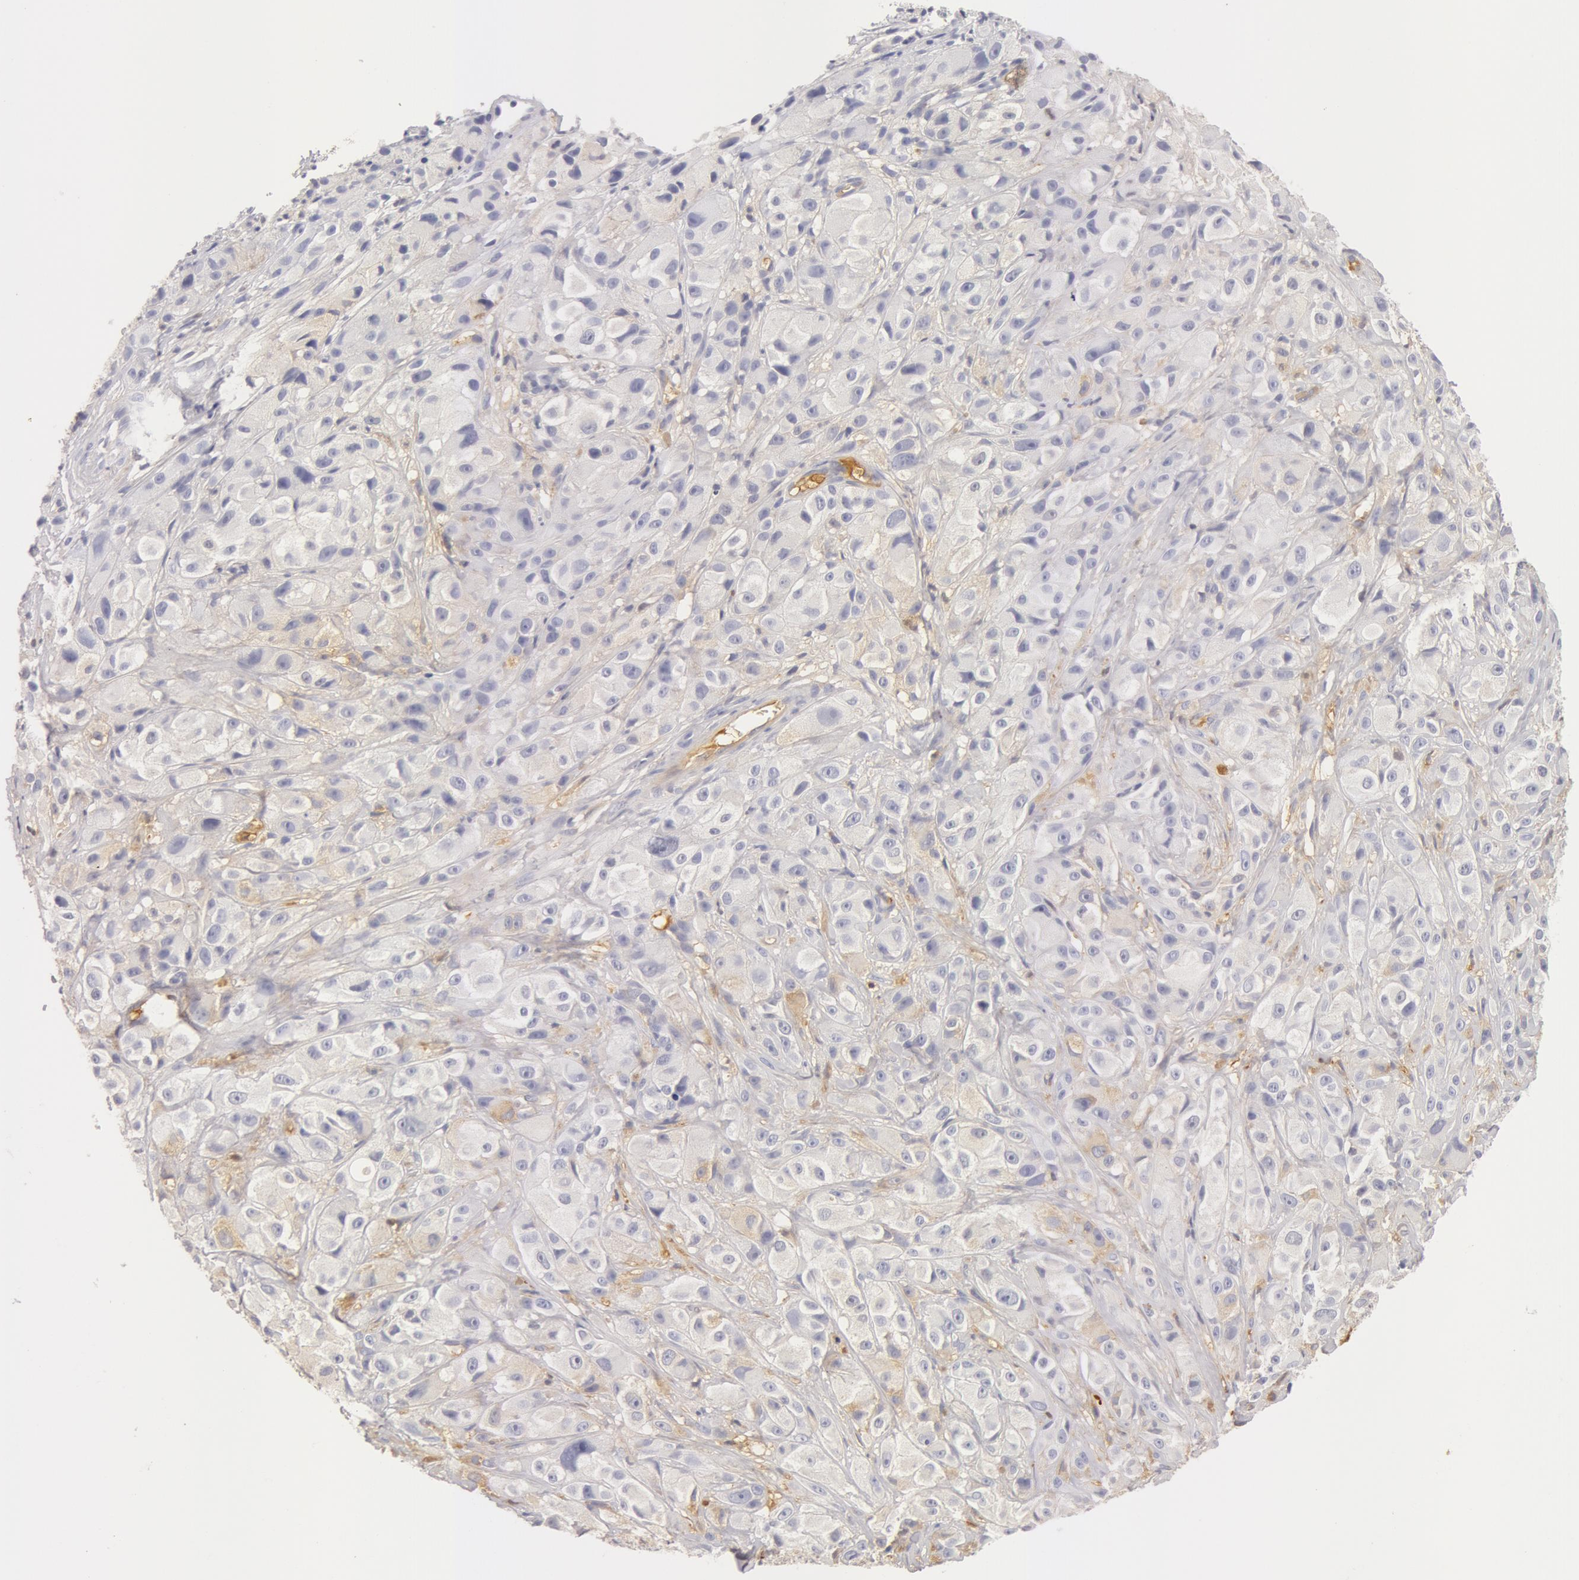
{"staining": {"intensity": "weak", "quantity": "<25%", "location": "cytoplasmic/membranous"}, "tissue": "melanoma", "cell_type": "Tumor cells", "image_type": "cancer", "snomed": [{"axis": "morphology", "description": "Malignant melanoma, NOS"}, {"axis": "topography", "description": "Skin"}], "caption": "Immunohistochemistry (IHC) of human malignant melanoma shows no positivity in tumor cells. The staining was performed using DAB (3,3'-diaminobenzidine) to visualize the protein expression in brown, while the nuclei were stained in blue with hematoxylin (Magnification: 20x).", "gene": "GC", "patient": {"sex": "male", "age": 56}}